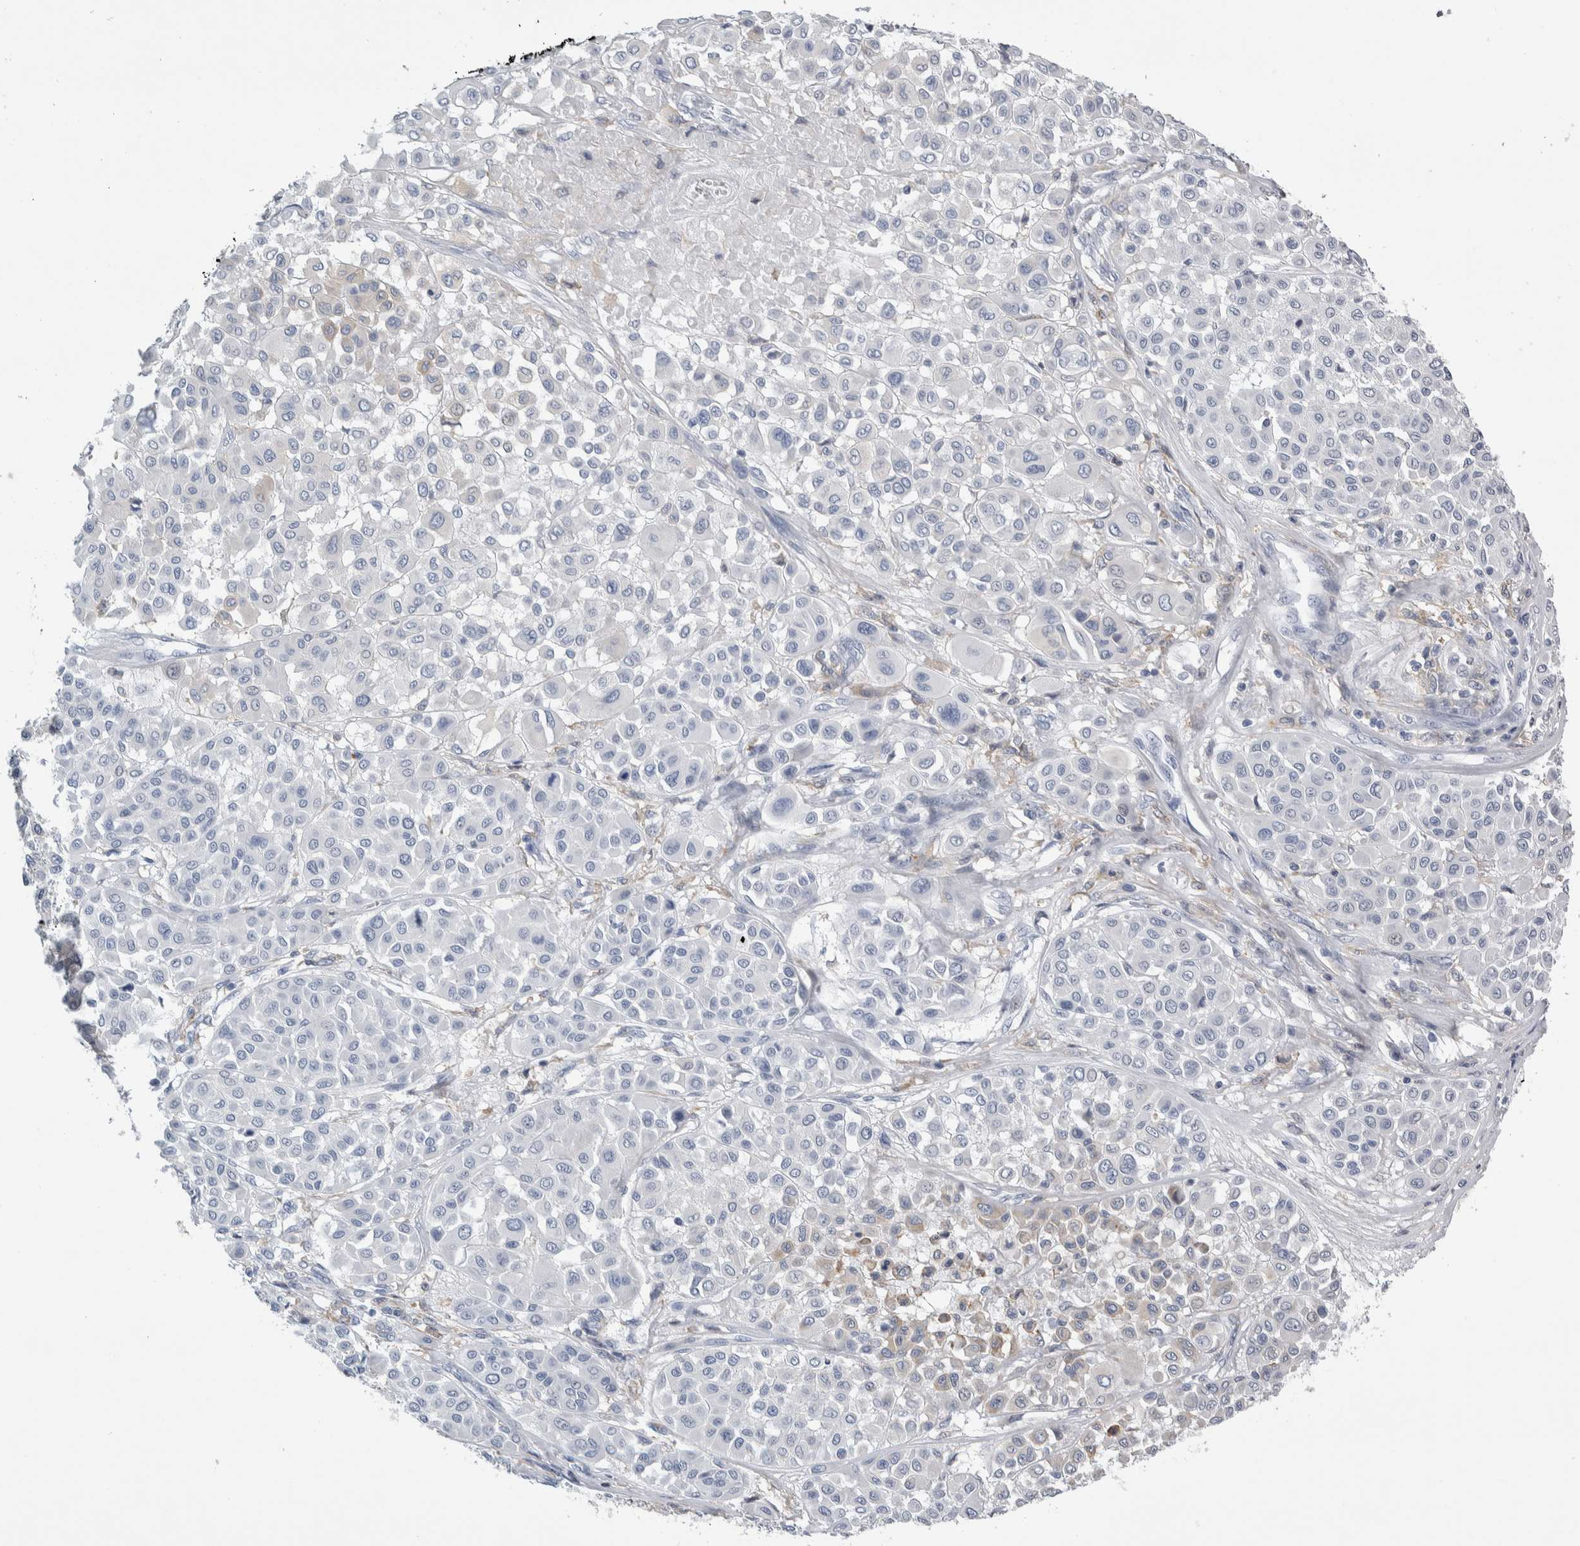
{"staining": {"intensity": "negative", "quantity": "none", "location": "none"}, "tissue": "melanoma", "cell_type": "Tumor cells", "image_type": "cancer", "snomed": [{"axis": "morphology", "description": "Malignant melanoma, Metastatic site"}, {"axis": "topography", "description": "Soft tissue"}], "caption": "There is no significant staining in tumor cells of melanoma.", "gene": "SKAP2", "patient": {"sex": "male", "age": 41}}